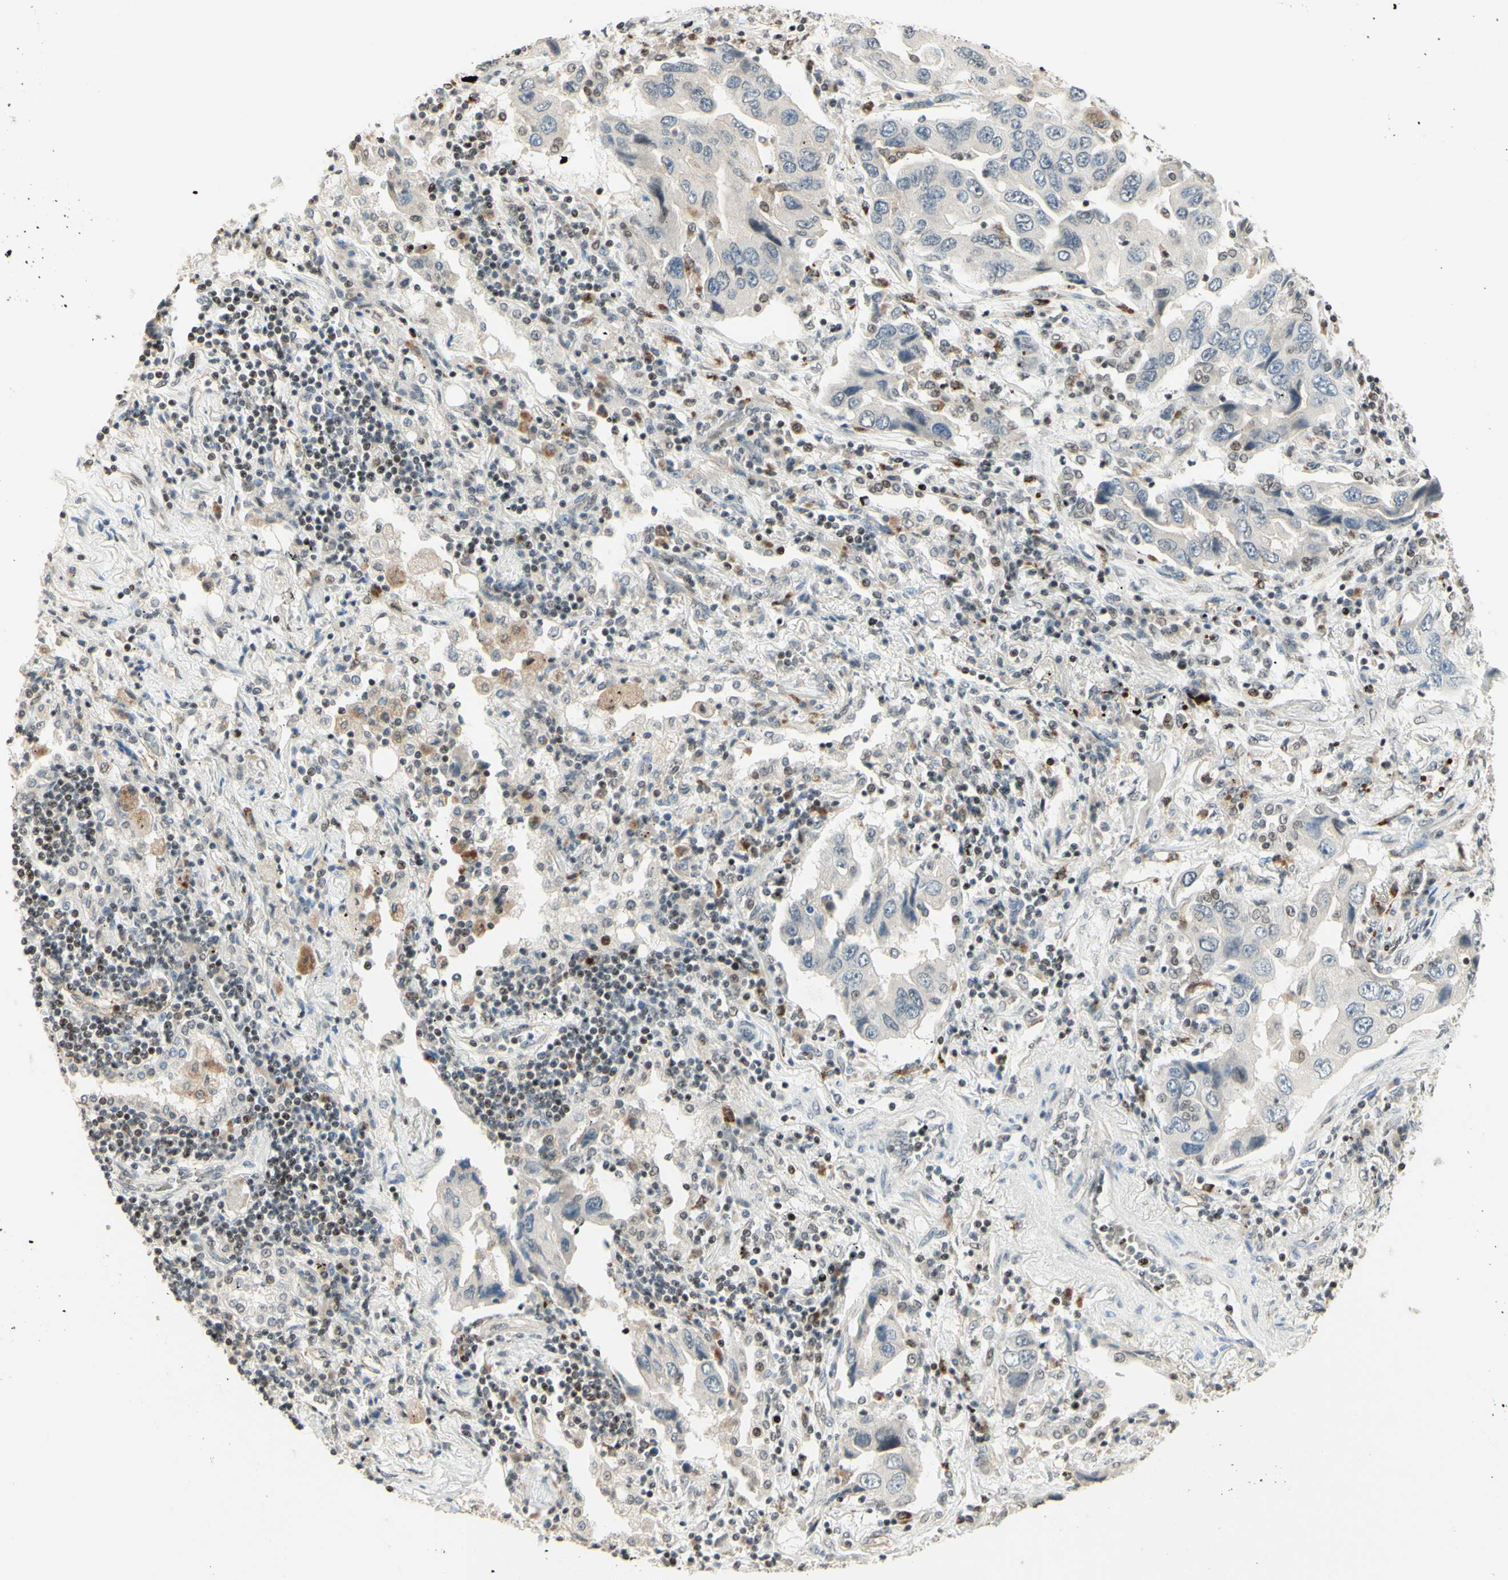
{"staining": {"intensity": "negative", "quantity": "none", "location": "none"}, "tissue": "lung cancer", "cell_type": "Tumor cells", "image_type": "cancer", "snomed": [{"axis": "morphology", "description": "Adenocarcinoma, NOS"}, {"axis": "topography", "description": "Lung"}], "caption": "This is an immunohistochemistry micrograph of lung adenocarcinoma. There is no expression in tumor cells.", "gene": "CDKL5", "patient": {"sex": "female", "age": 65}}